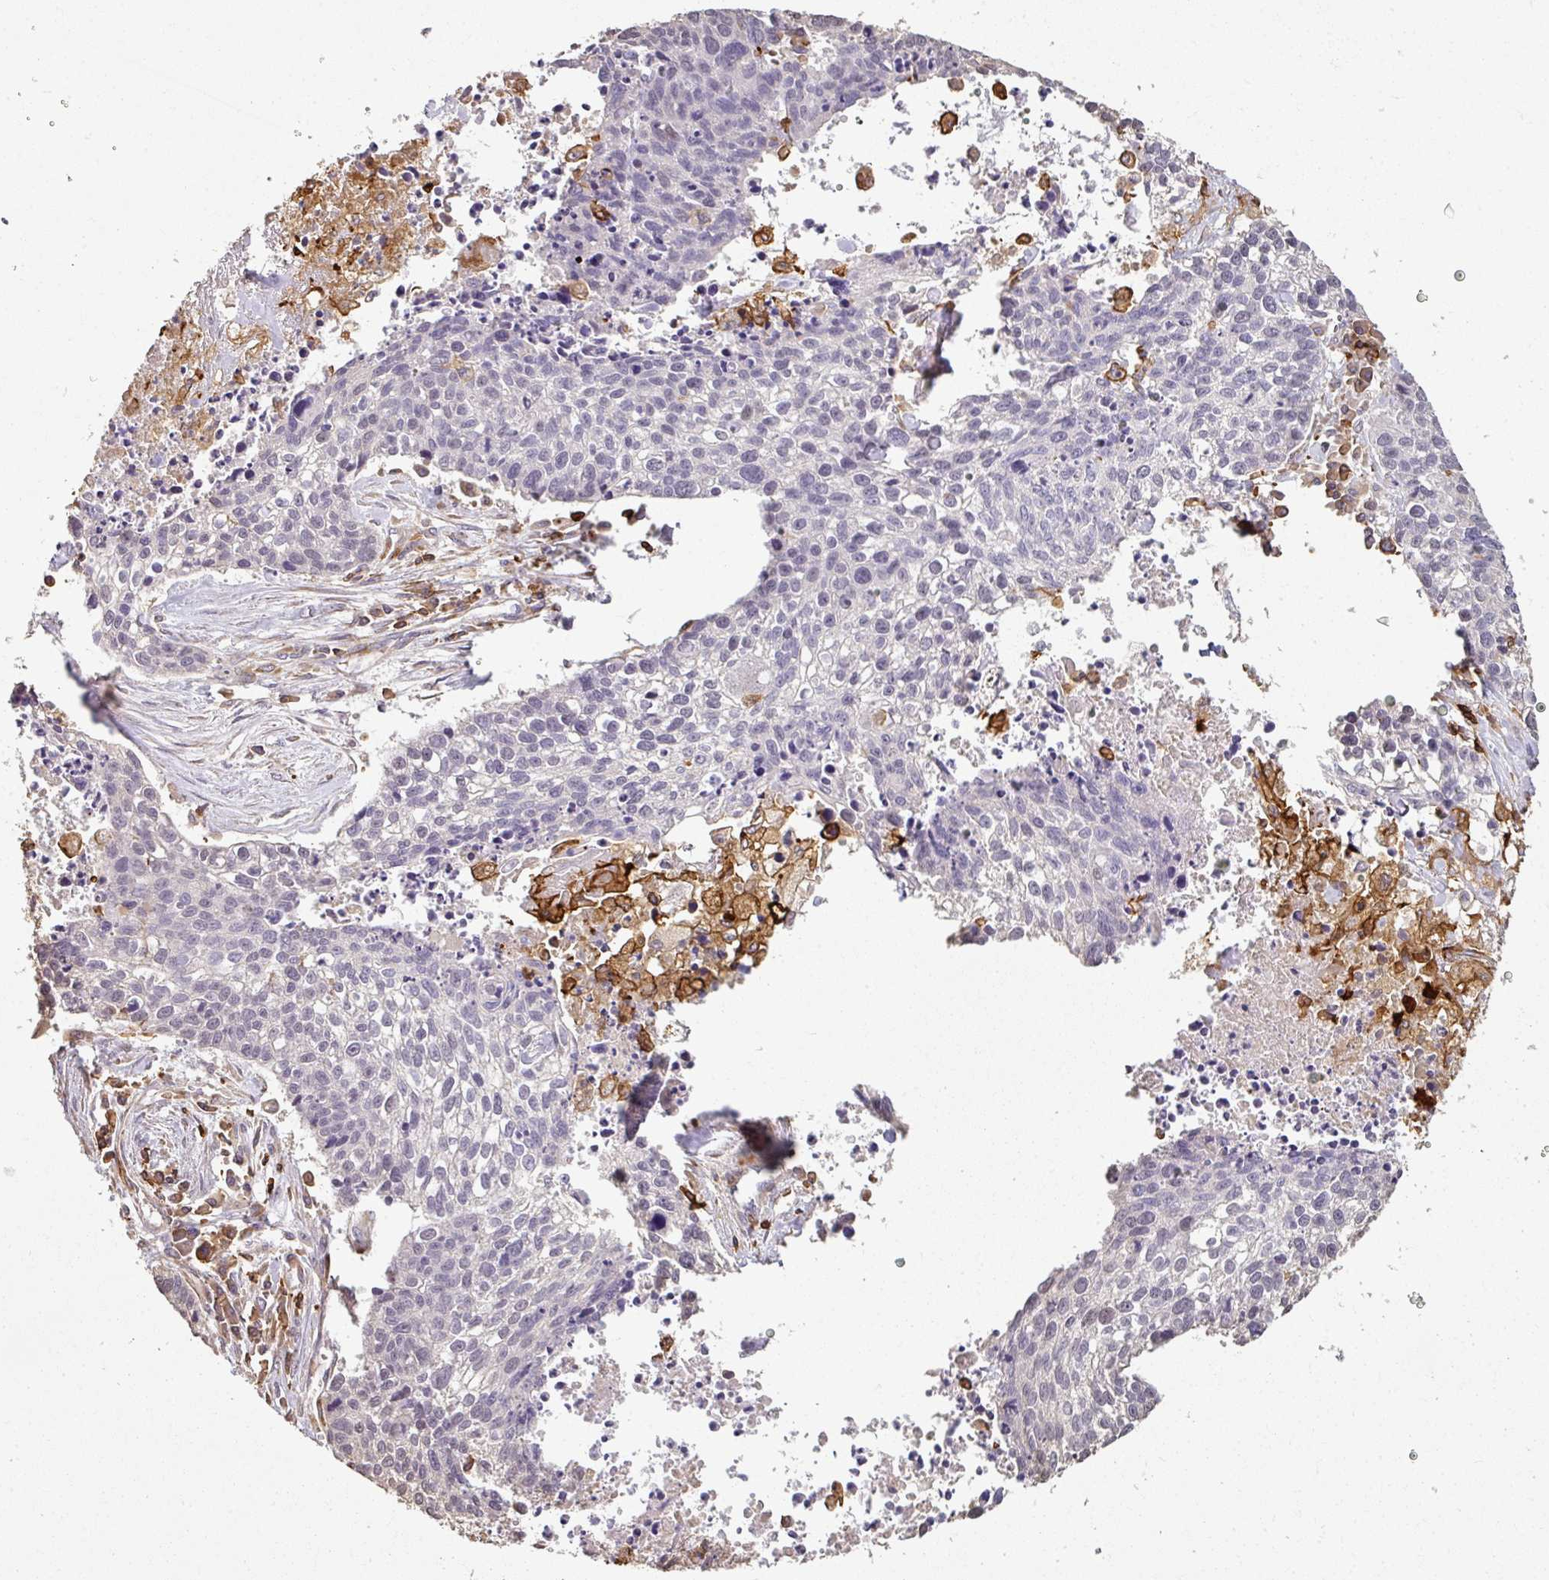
{"staining": {"intensity": "negative", "quantity": "none", "location": "none"}, "tissue": "lung cancer", "cell_type": "Tumor cells", "image_type": "cancer", "snomed": [{"axis": "morphology", "description": "Squamous cell carcinoma, NOS"}, {"axis": "topography", "description": "Lung"}], "caption": "A photomicrograph of lung cancer (squamous cell carcinoma) stained for a protein reveals no brown staining in tumor cells.", "gene": "OLFML2B", "patient": {"sex": "male", "age": 74}}